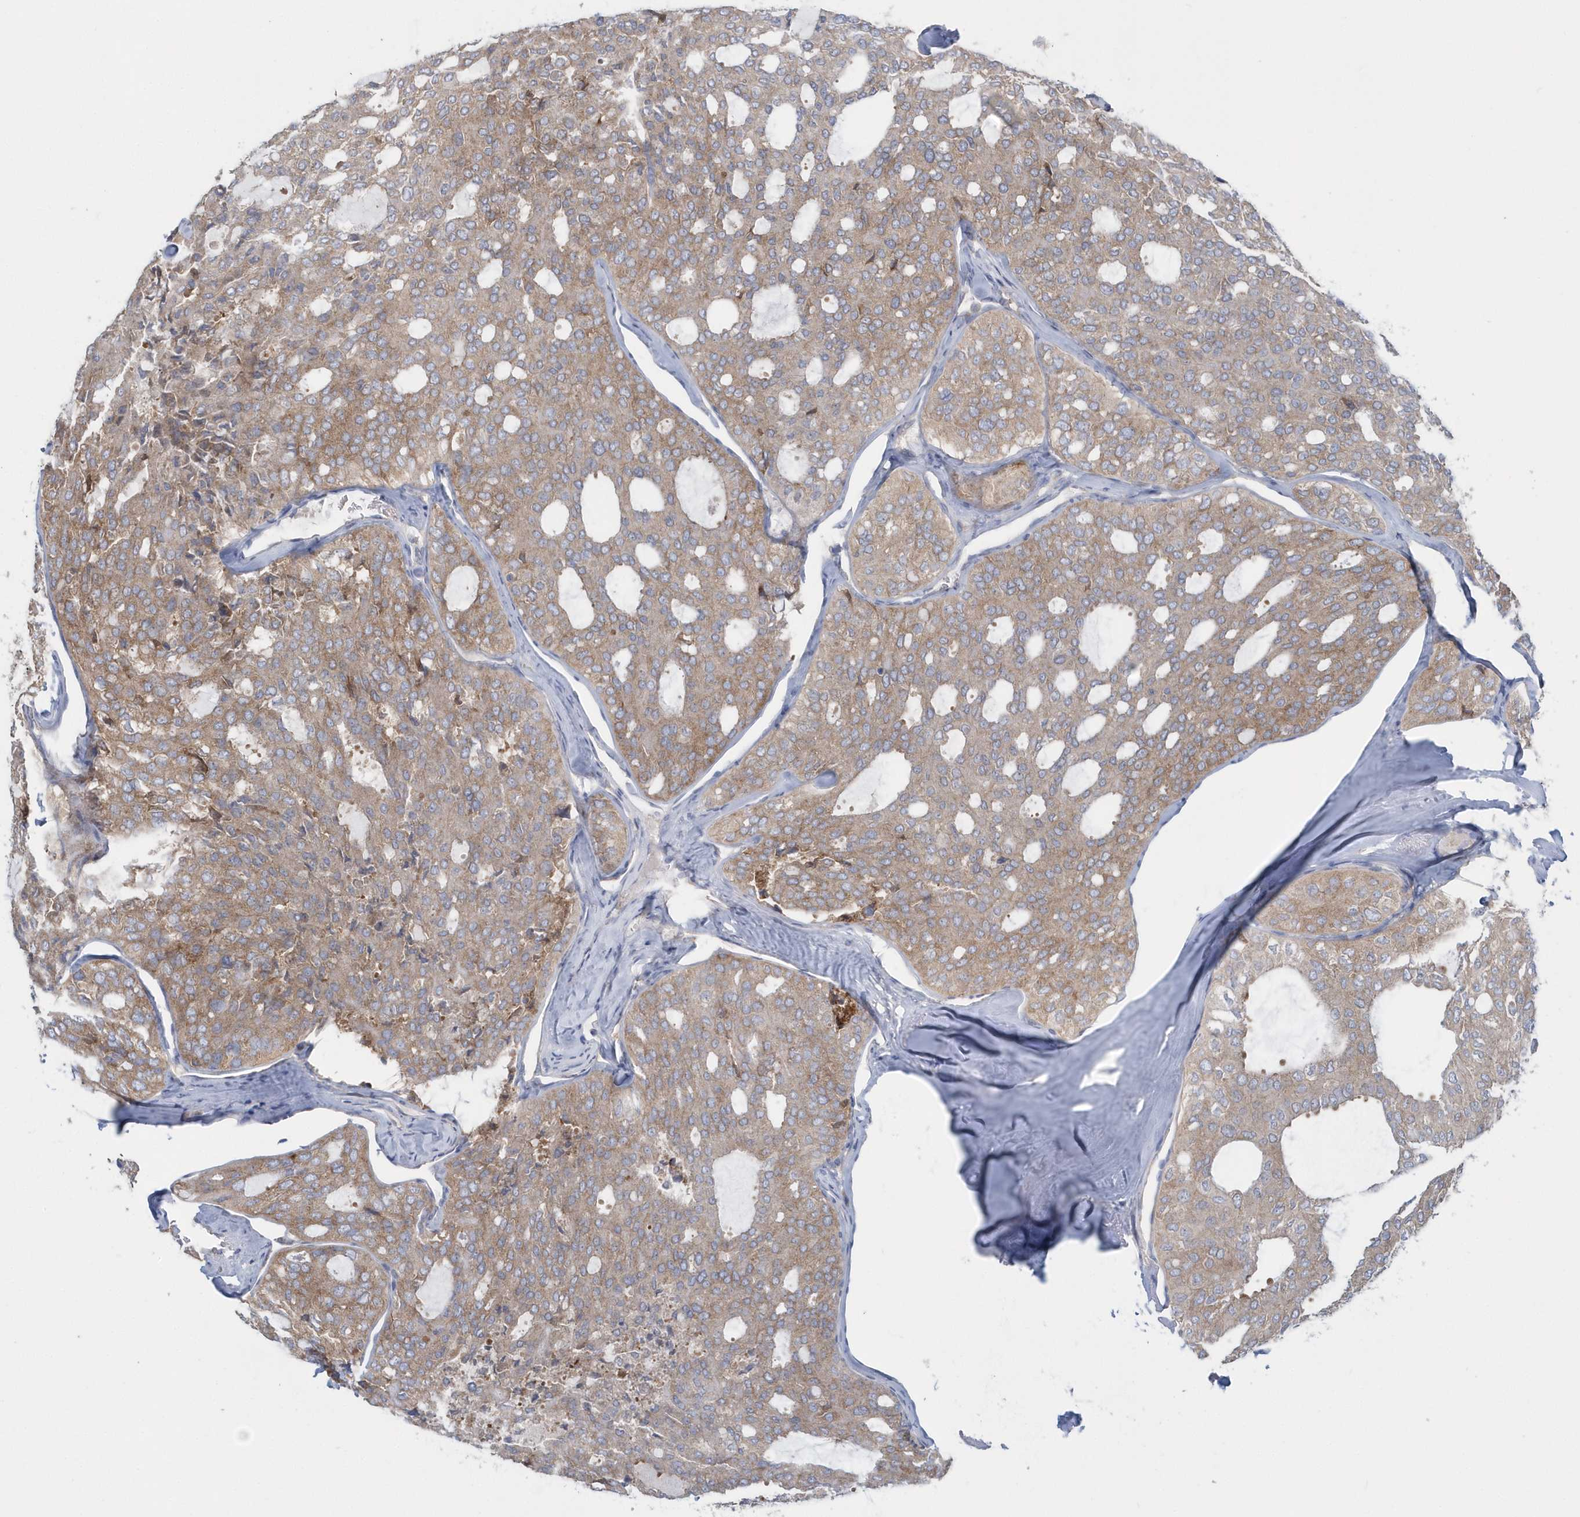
{"staining": {"intensity": "weak", "quantity": ">75%", "location": "cytoplasmic/membranous"}, "tissue": "thyroid cancer", "cell_type": "Tumor cells", "image_type": "cancer", "snomed": [{"axis": "morphology", "description": "Follicular adenoma carcinoma, NOS"}, {"axis": "topography", "description": "Thyroid gland"}], "caption": "Human follicular adenoma carcinoma (thyroid) stained for a protein (brown) demonstrates weak cytoplasmic/membranous positive staining in approximately >75% of tumor cells.", "gene": "EIF3C", "patient": {"sex": "male", "age": 75}}